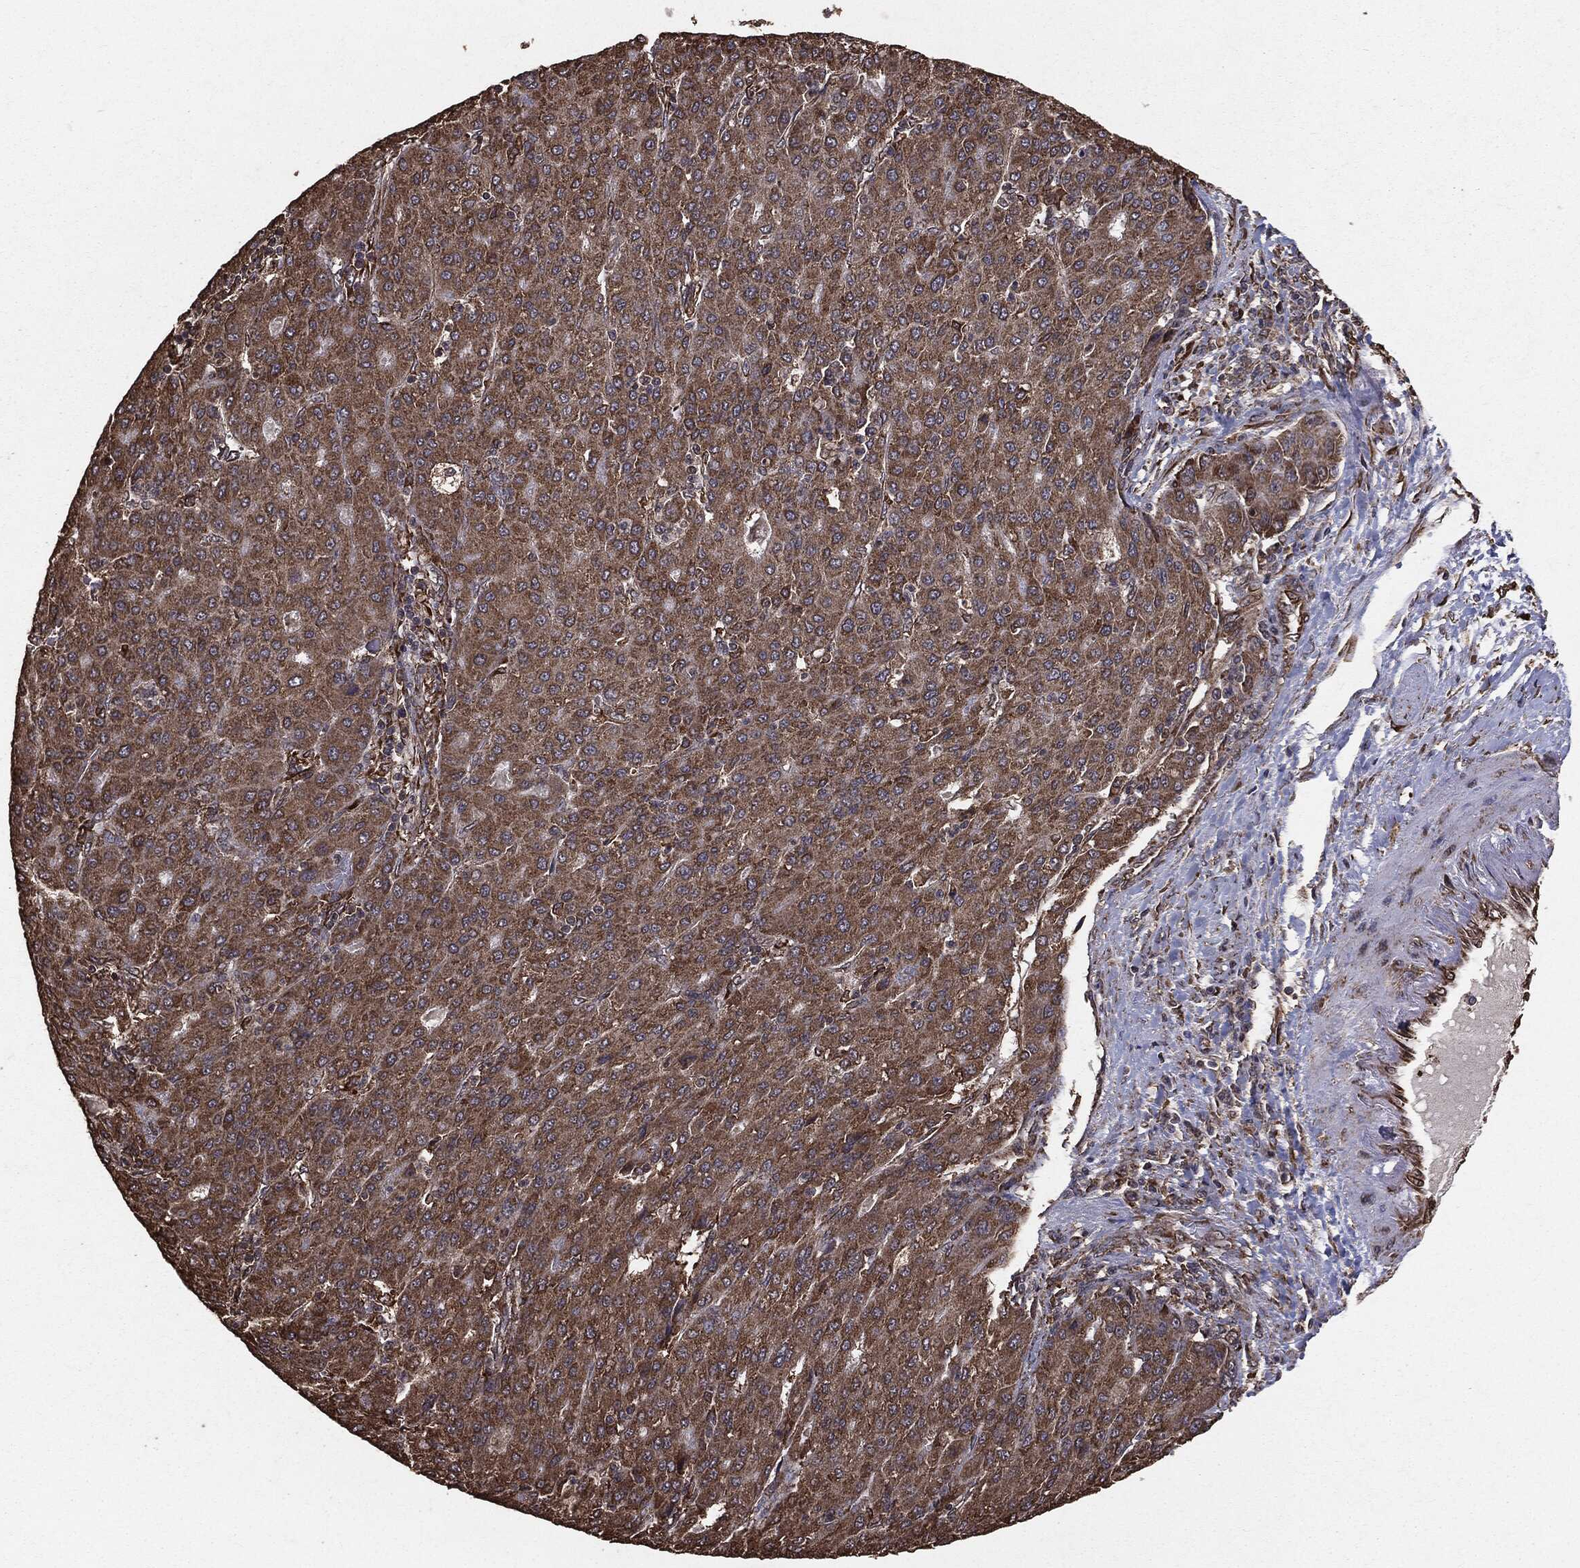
{"staining": {"intensity": "moderate", "quantity": ">75%", "location": "cytoplasmic/membranous"}, "tissue": "liver cancer", "cell_type": "Tumor cells", "image_type": "cancer", "snomed": [{"axis": "morphology", "description": "Carcinoma, Hepatocellular, NOS"}, {"axis": "topography", "description": "Liver"}], "caption": "Protein staining shows moderate cytoplasmic/membranous positivity in about >75% of tumor cells in hepatocellular carcinoma (liver).", "gene": "MTOR", "patient": {"sex": "male", "age": 65}}